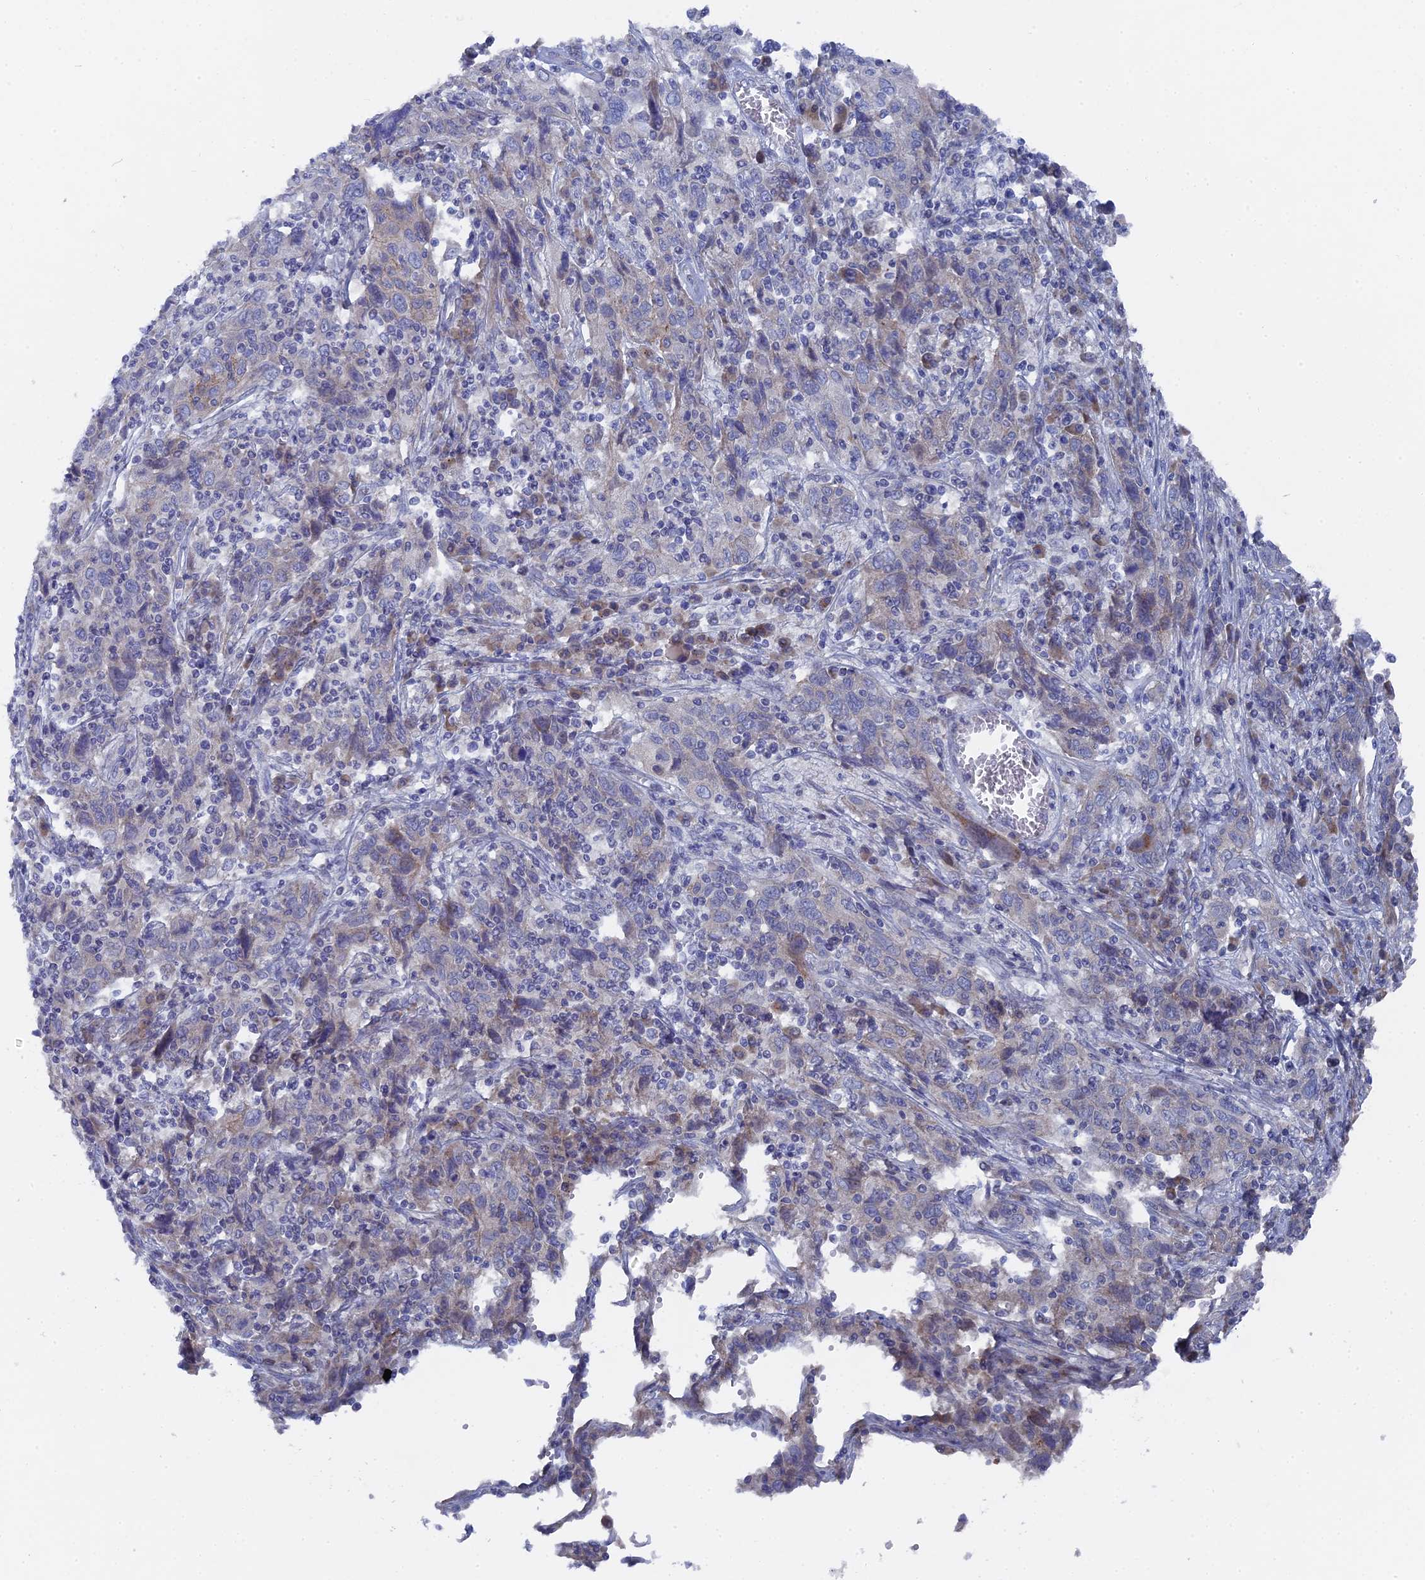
{"staining": {"intensity": "negative", "quantity": "none", "location": "none"}, "tissue": "cervical cancer", "cell_type": "Tumor cells", "image_type": "cancer", "snomed": [{"axis": "morphology", "description": "Squamous cell carcinoma, NOS"}, {"axis": "topography", "description": "Cervix"}], "caption": "This is a photomicrograph of immunohistochemistry staining of cervical cancer (squamous cell carcinoma), which shows no positivity in tumor cells. Nuclei are stained in blue.", "gene": "TMEM161A", "patient": {"sex": "female", "age": 46}}